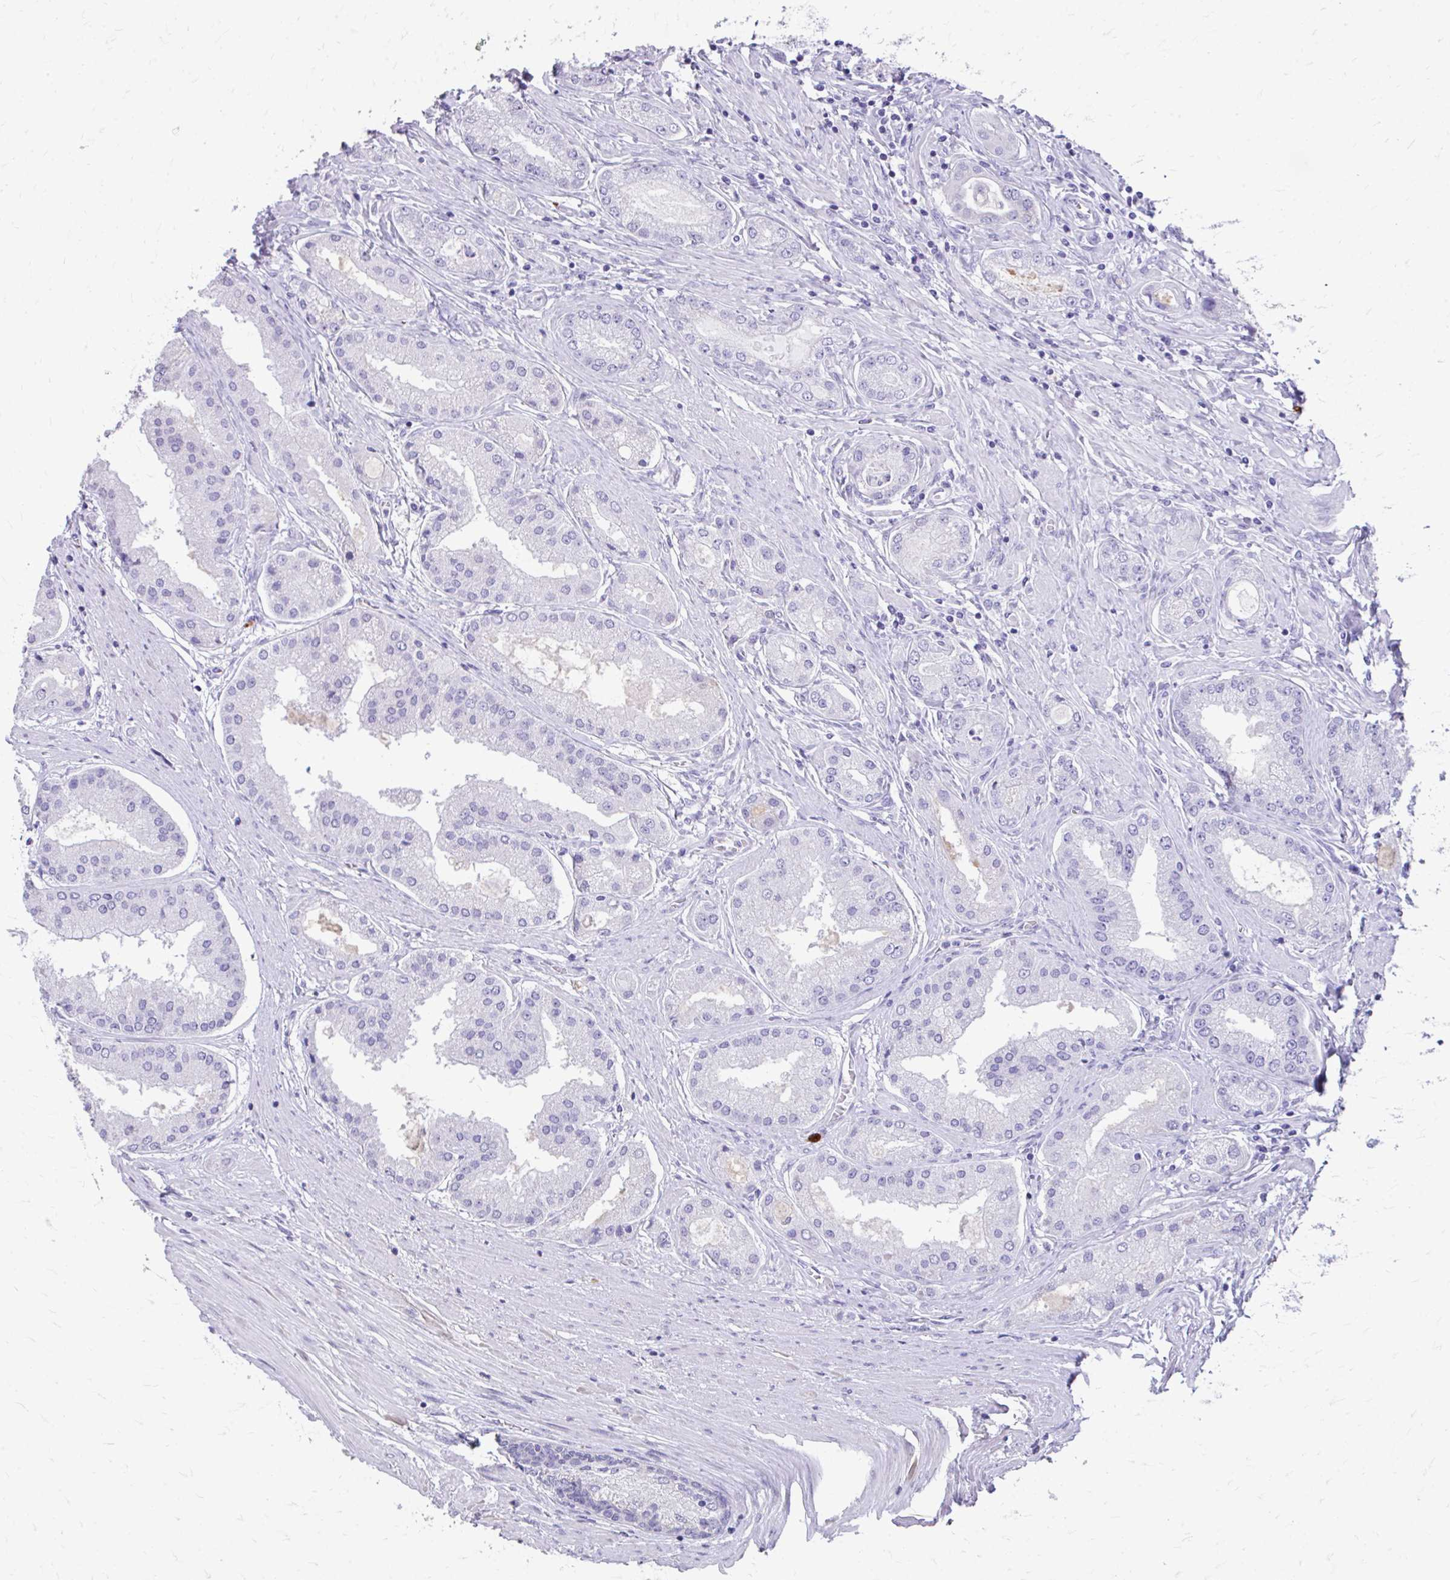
{"staining": {"intensity": "negative", "quantity": "none", "location": "none"}, "tissue": "prostate cancer", "cell_type": "Tumor cells", "image_type": "cancer", "snomed": [{"axis": "morphology", "description": "Adenocarcinoma, High grade"}, {"axis": "topography", "description": "Prostate"}], "caption": "Micrograph shows no significant protein positivity in tumor cells of prostate cancer (high-grade adenocarcinoma).", "gene": "CFH", "patient": {"sex": "male", "age": 67}}